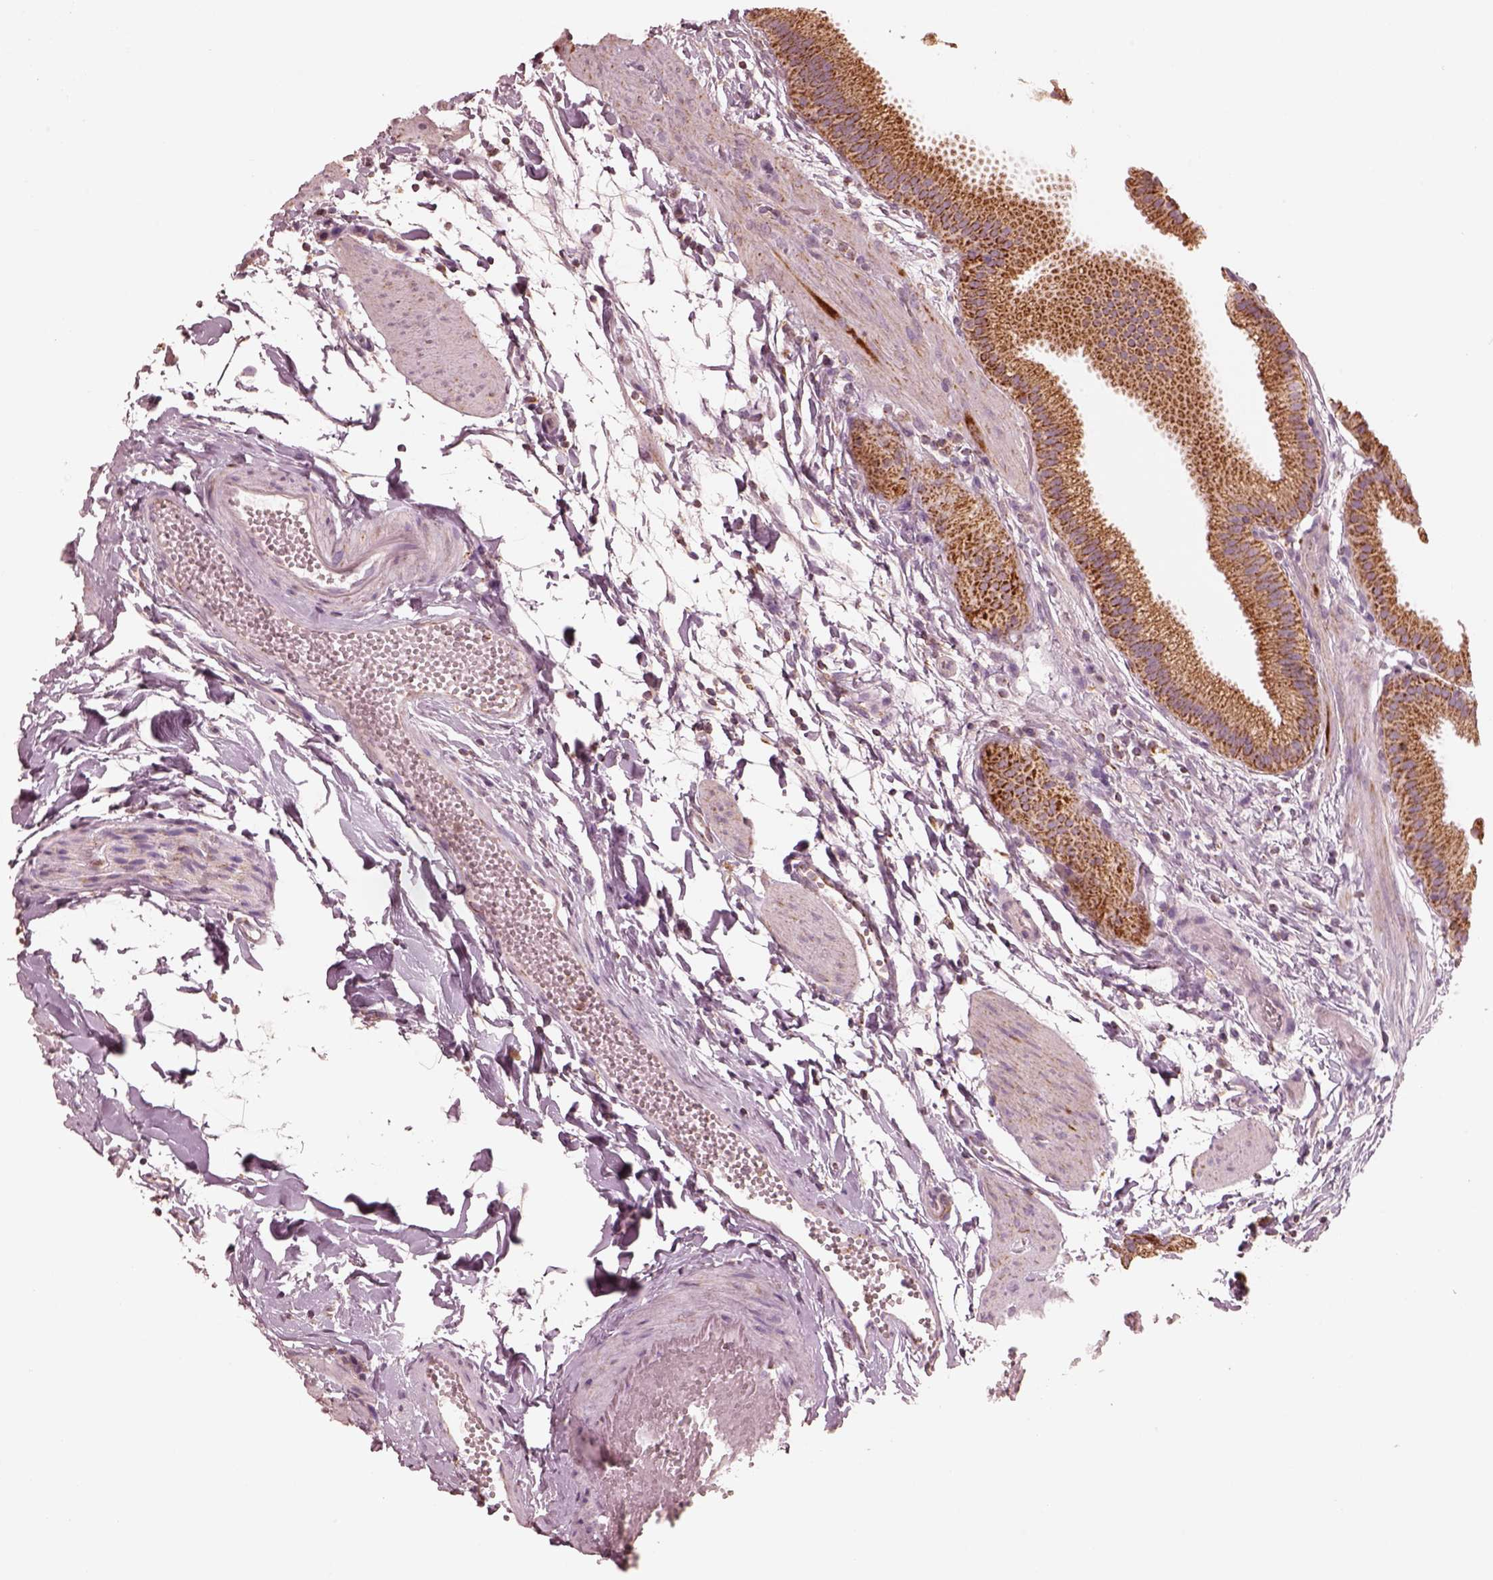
{"staining": {"intensity": "strong", "quantity": ">75%", "location": "cytoplasmic/membranous"}, "tissue": "gallbladder", "cell_type": "Glandular cells", "image_type": "normal", "snomed": [{"axis": "morphology", "description": "Normal tissue, NOS"}, {"axis": "topography", "description": "Gallbladder"}], "caption": "Immunohistochemical staining of benign human gallbladder reveals >75% levels of strong cytoplasmic/membranous protein positivity in about >75% of glandular cells.", "gene": "ENTPD6", "patient": {"sex": "female", "age": 63}}